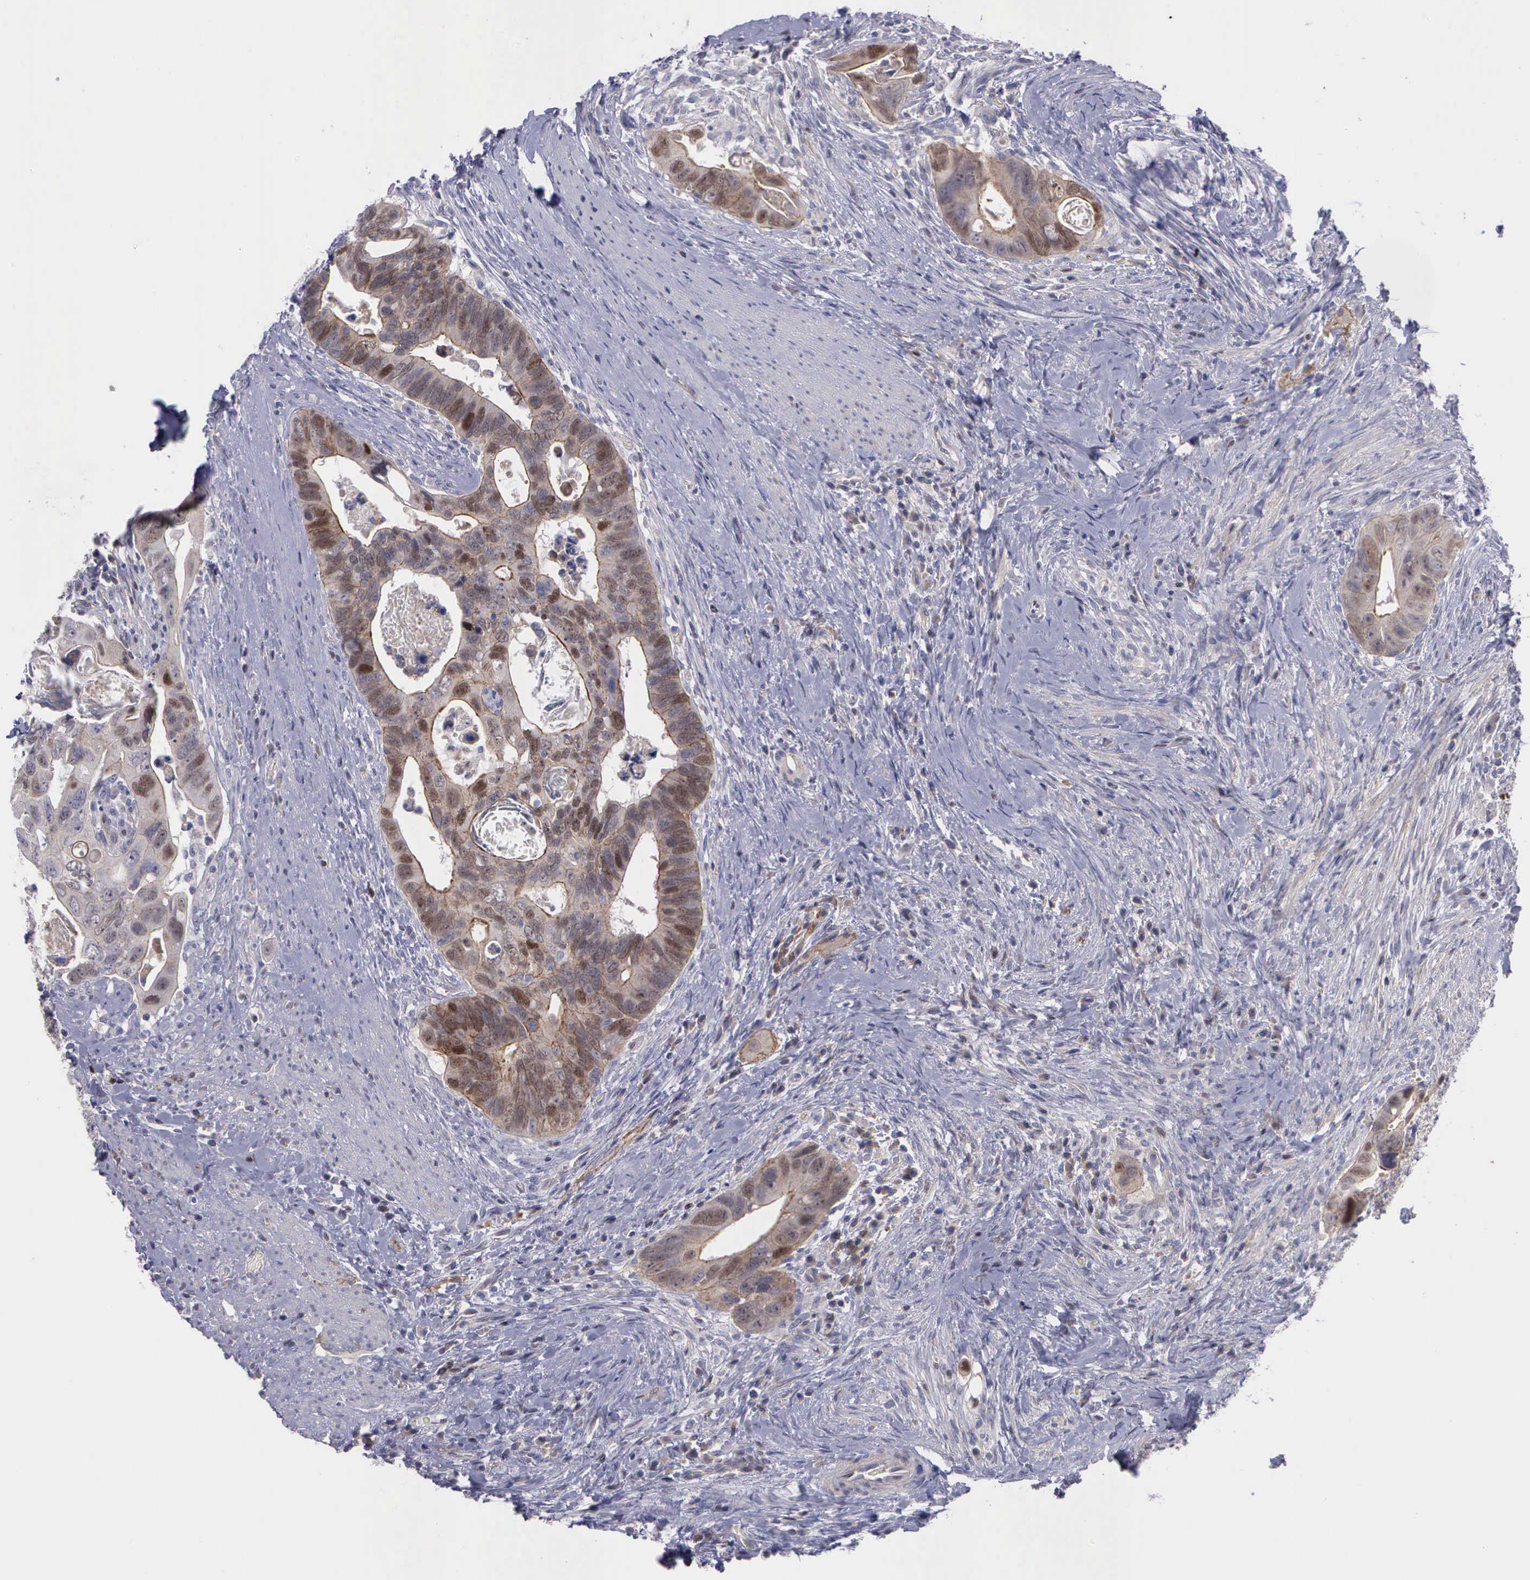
{"staining": {"intensity": "moderate", "quantity": ">75%", "location": "cytoplasmic/membranous,nuclear"}, "tissue": "colorectal cancer", "cell_type": "Tumor cells", "image_type": "cancer", "snomed": [{"axis": "morphology", "description": "Adenocarcinoma, NOS"}, {"axis": "topography", "description": "Rectum"}], "caption": "Protein positivity by immunohistochemistry (IHC) reveals moderate cytoplasmic/membranous and nuclear staining in approximately >75% of tumor cells in adenocarcinoma (colorectal). The protein is shown in brown color, while the nuclei are stained blue.", "gene": "MICAL3", "patient": {"sex": "male", "age": 53}}